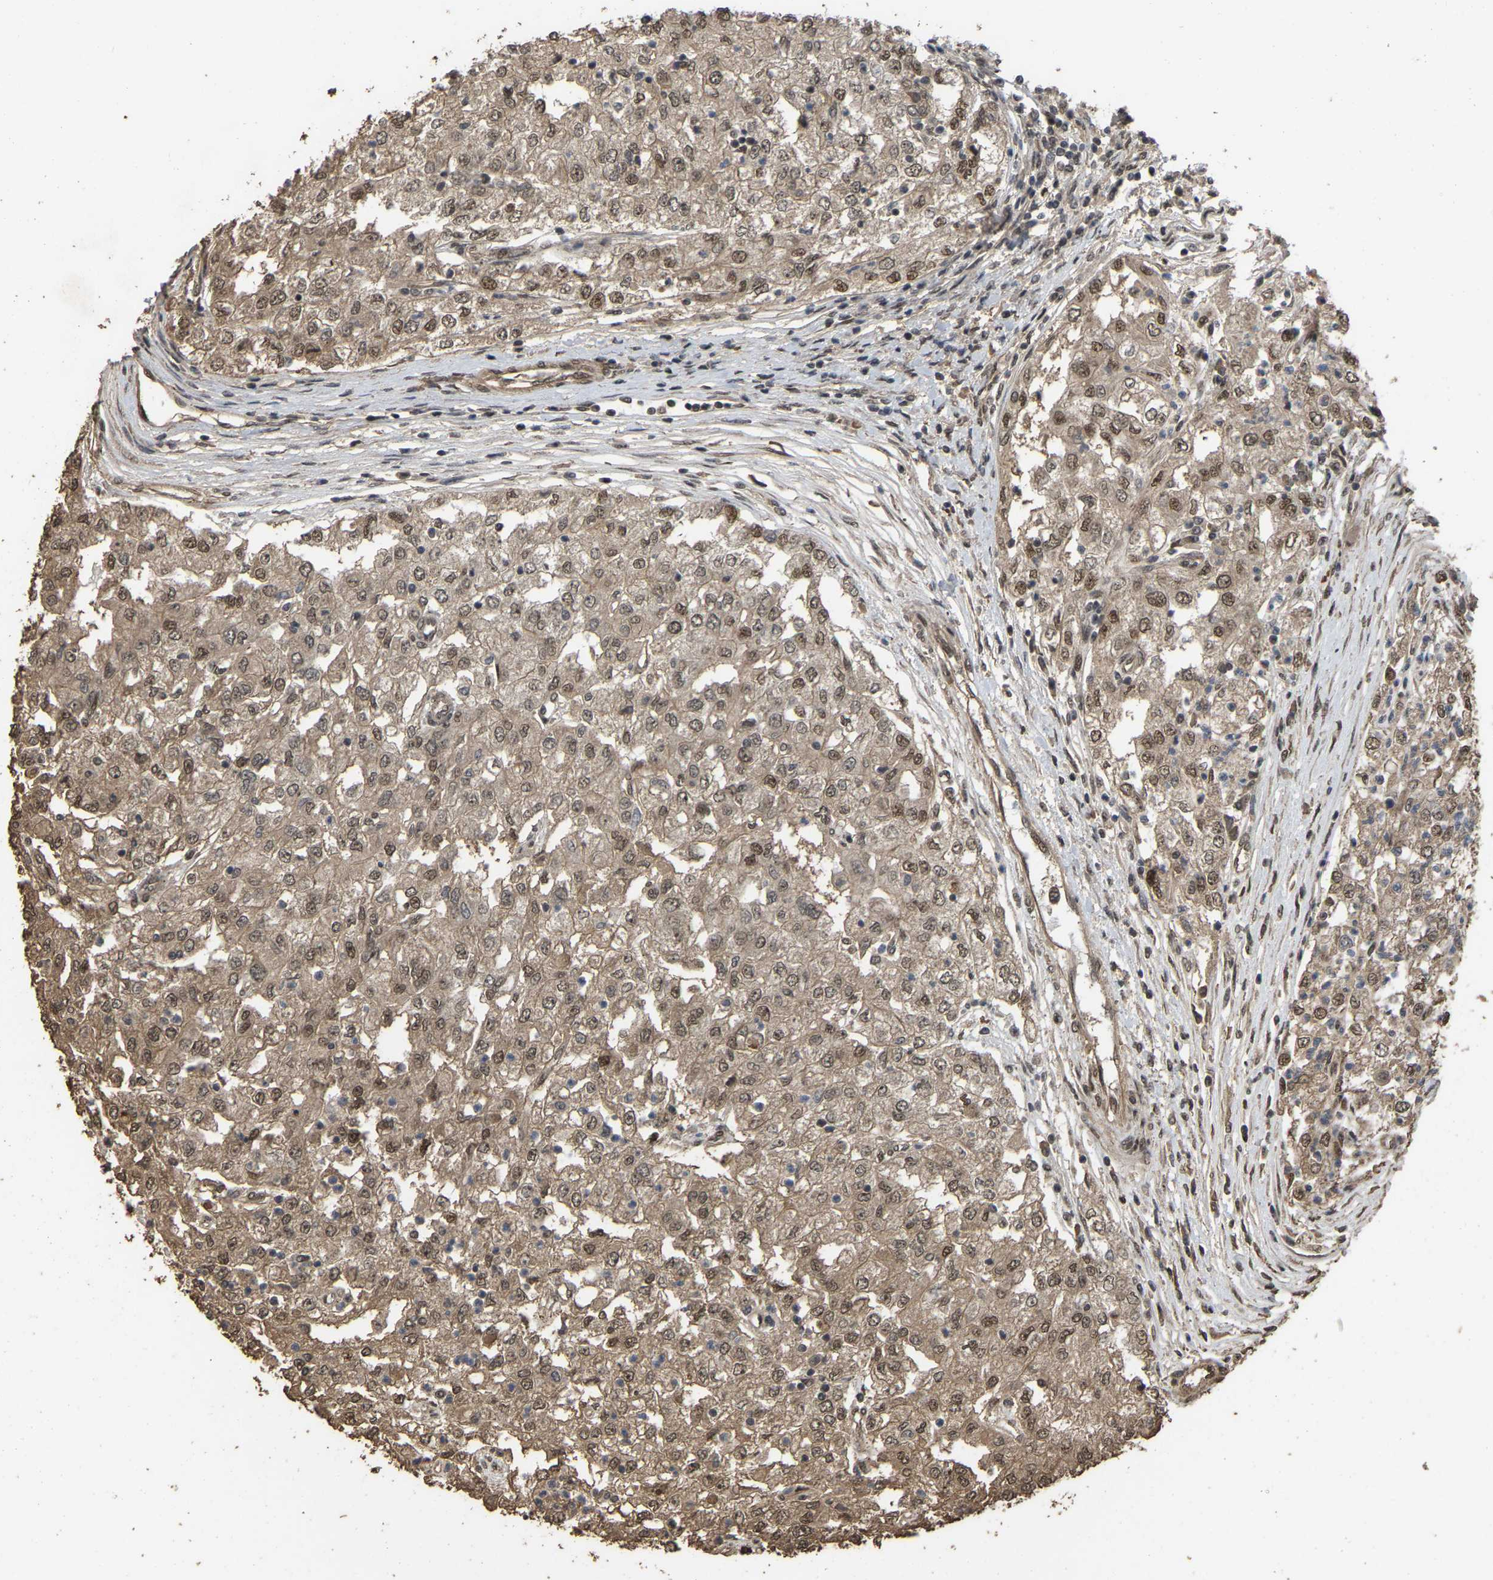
{"staining": {"intensity": "moderate", "quantity": ">75%", "location": "cytoplasmic/membranous,nuclear"}, "tissue": "renal cancer", "cell_type": "Tumor cells", "image_type": "cancer", "snomed": [{"axis": "morphology", "description": "Adenocarcinoma, NOS"}, {"axis": "topography", "description": "Kidney"}], "caption": "IHC (DAB (3,3'-diaminobenzidine)) staining of human renal adenocarcinoma exhibits moderate cytoplasmic/membranous and nuclear protein expression in about >75% of tumor cells.", "gene": "ARHGAP23", "patient": {"sex": "female", "age": 54}}